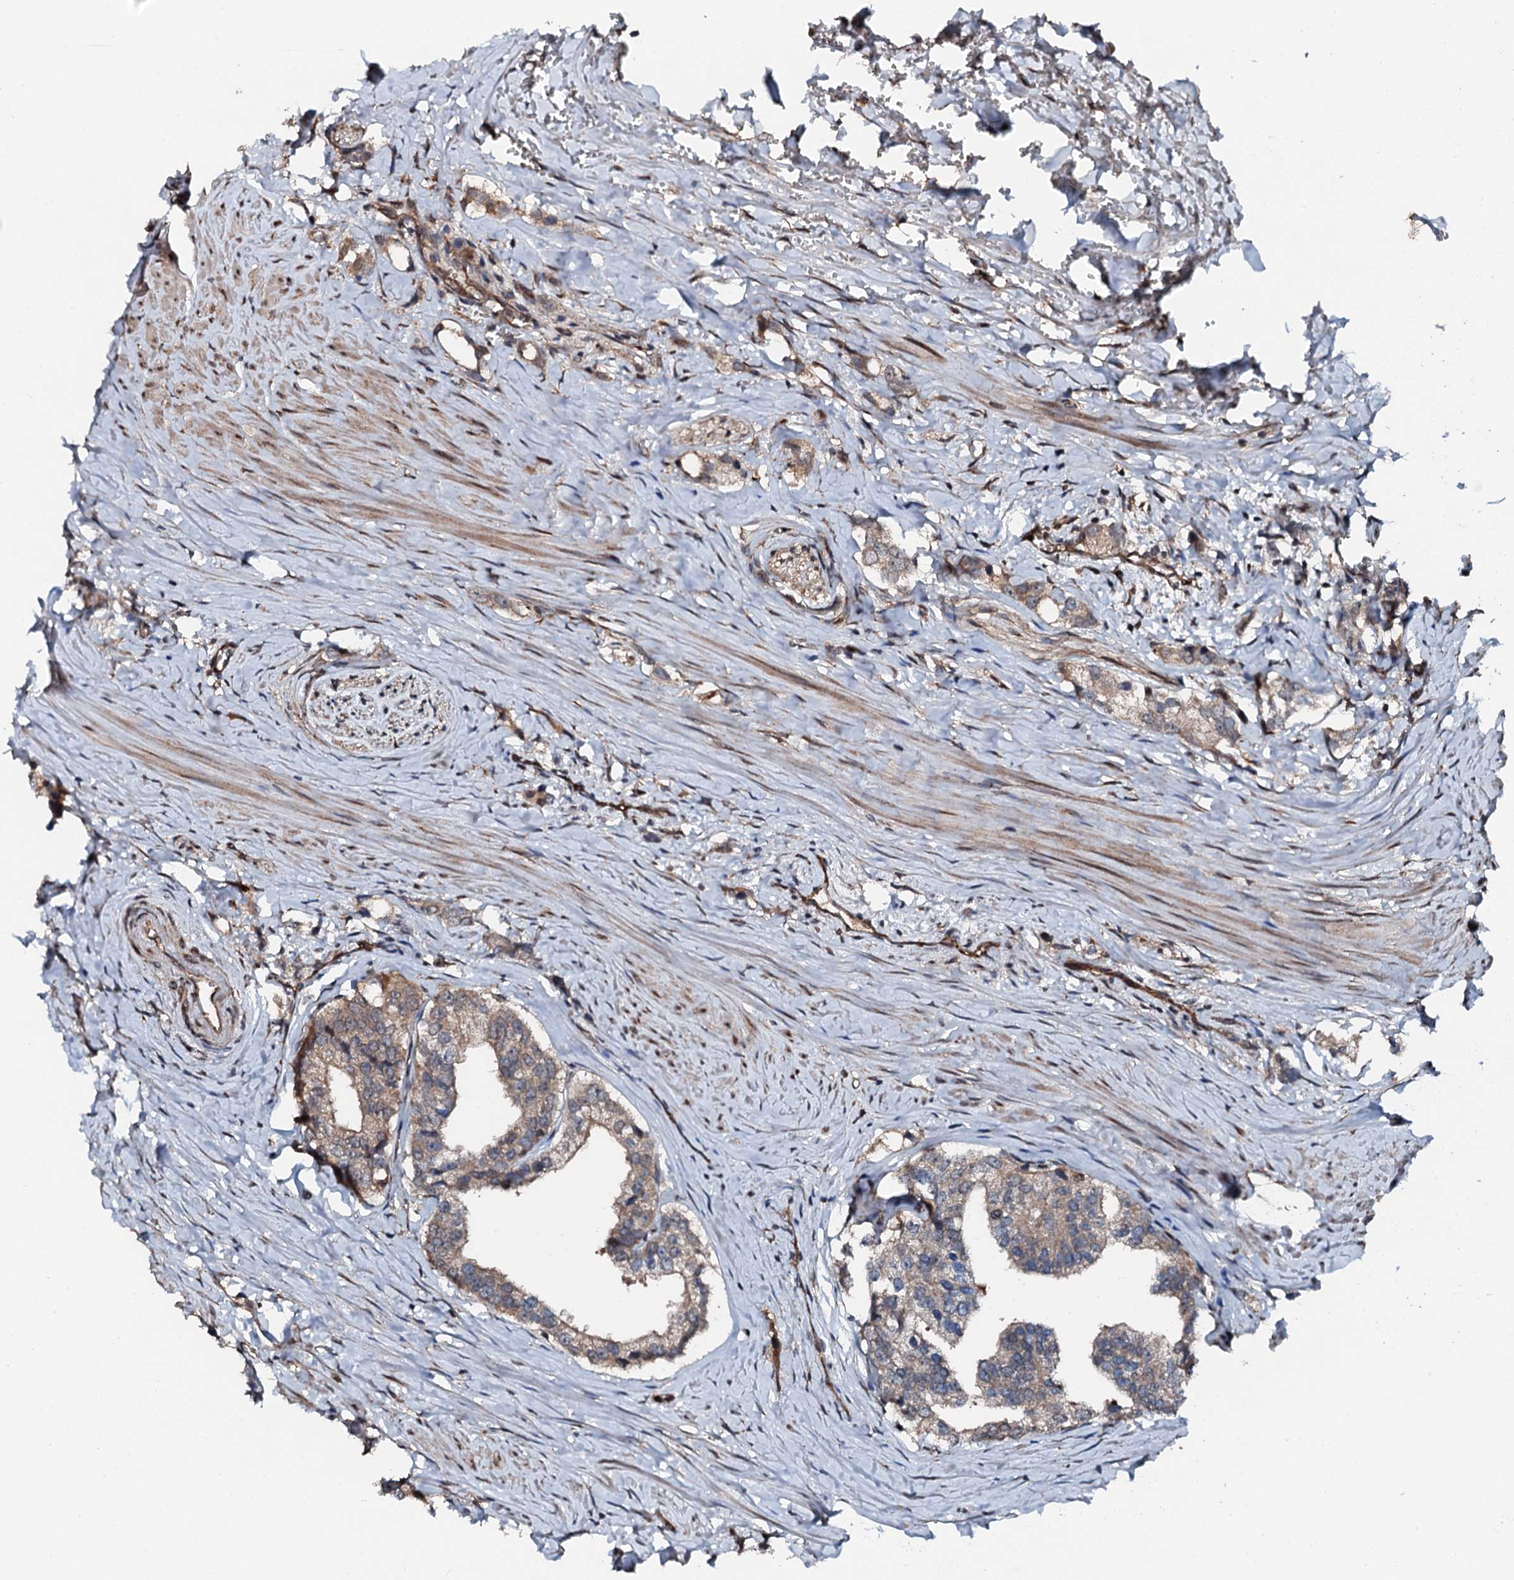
{"staining": {"intensity": "weak", "quantity": ">75%", "location": "cytoplasmic/membranous"}, "tissue": "prostate cancer", "cell_type": "Tumor cells", "image_type": "cancer", "snomed": [{"axis": "morphology", "description": "Adenocarcinoma, High grade"}, {"axis": "topography", "description": "Prostate"}], "caption": "Tumor cells exhibit low levels of weak cytoplasmic/membranous positivity in approximately >75% of cells in prostate cancer. (DAB IHC, brown staining for protein, blue staining for nuclei).", "gene": "FLYWCH1", "patient": {"sex": "male", "age": 66}}